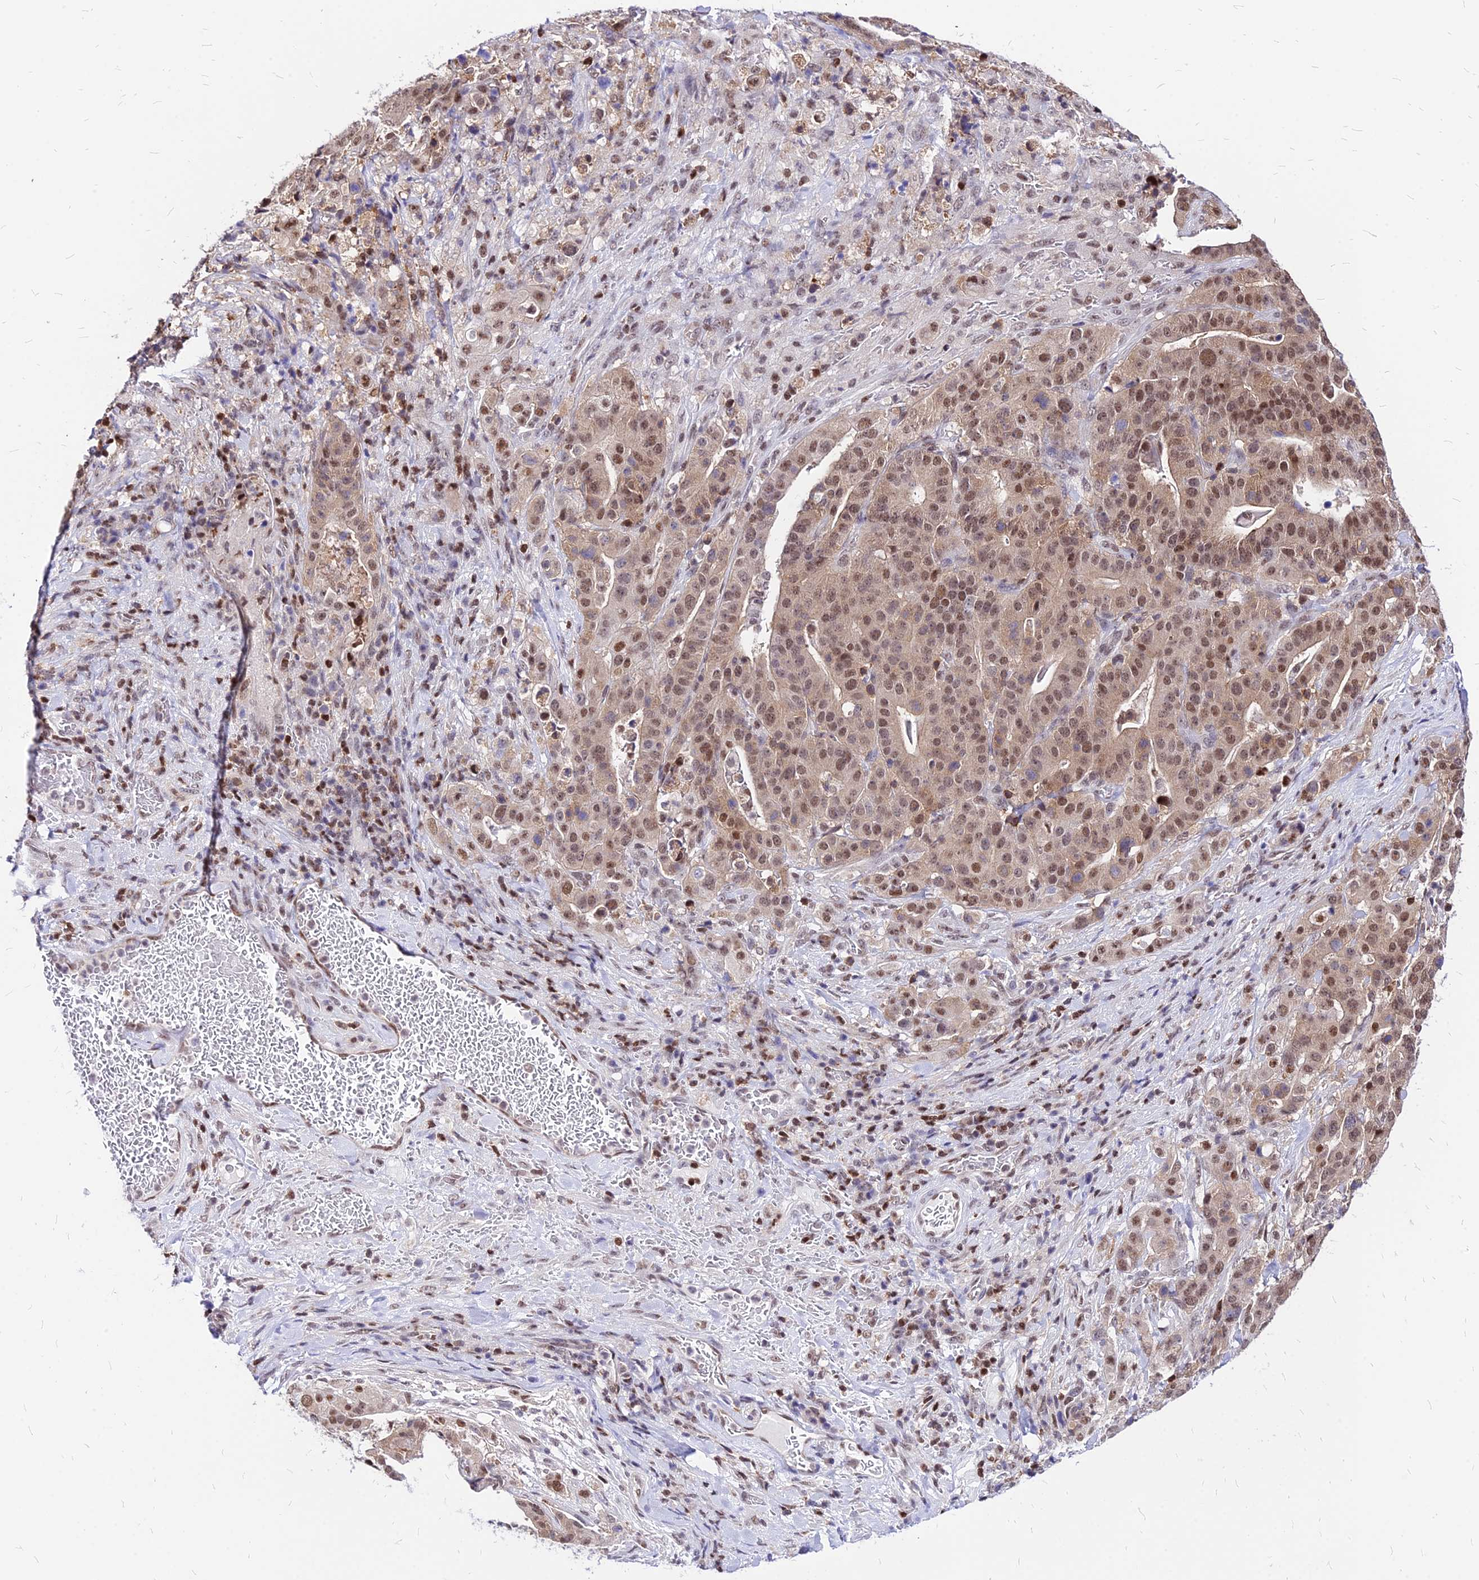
{"staining": {"intensity": "moderate", "quantity": ">75%", "location": "nuclear"}, "tissue": "stomach cancer", "cell_type": "Tumor cells", "image_type": "cancer", "snomed": [{"axis": "morphology", "description": "Adenocarcinoma, NOS"}, {"axis": "topography", "description": "Stomach"}], "caption": "Protein staining of stomach cancer tissue reveals moderate nuclear positivity in about >75% of tumor cells.", "gene": "PAXX", "patient": {"sex": "male", "age": 48}}